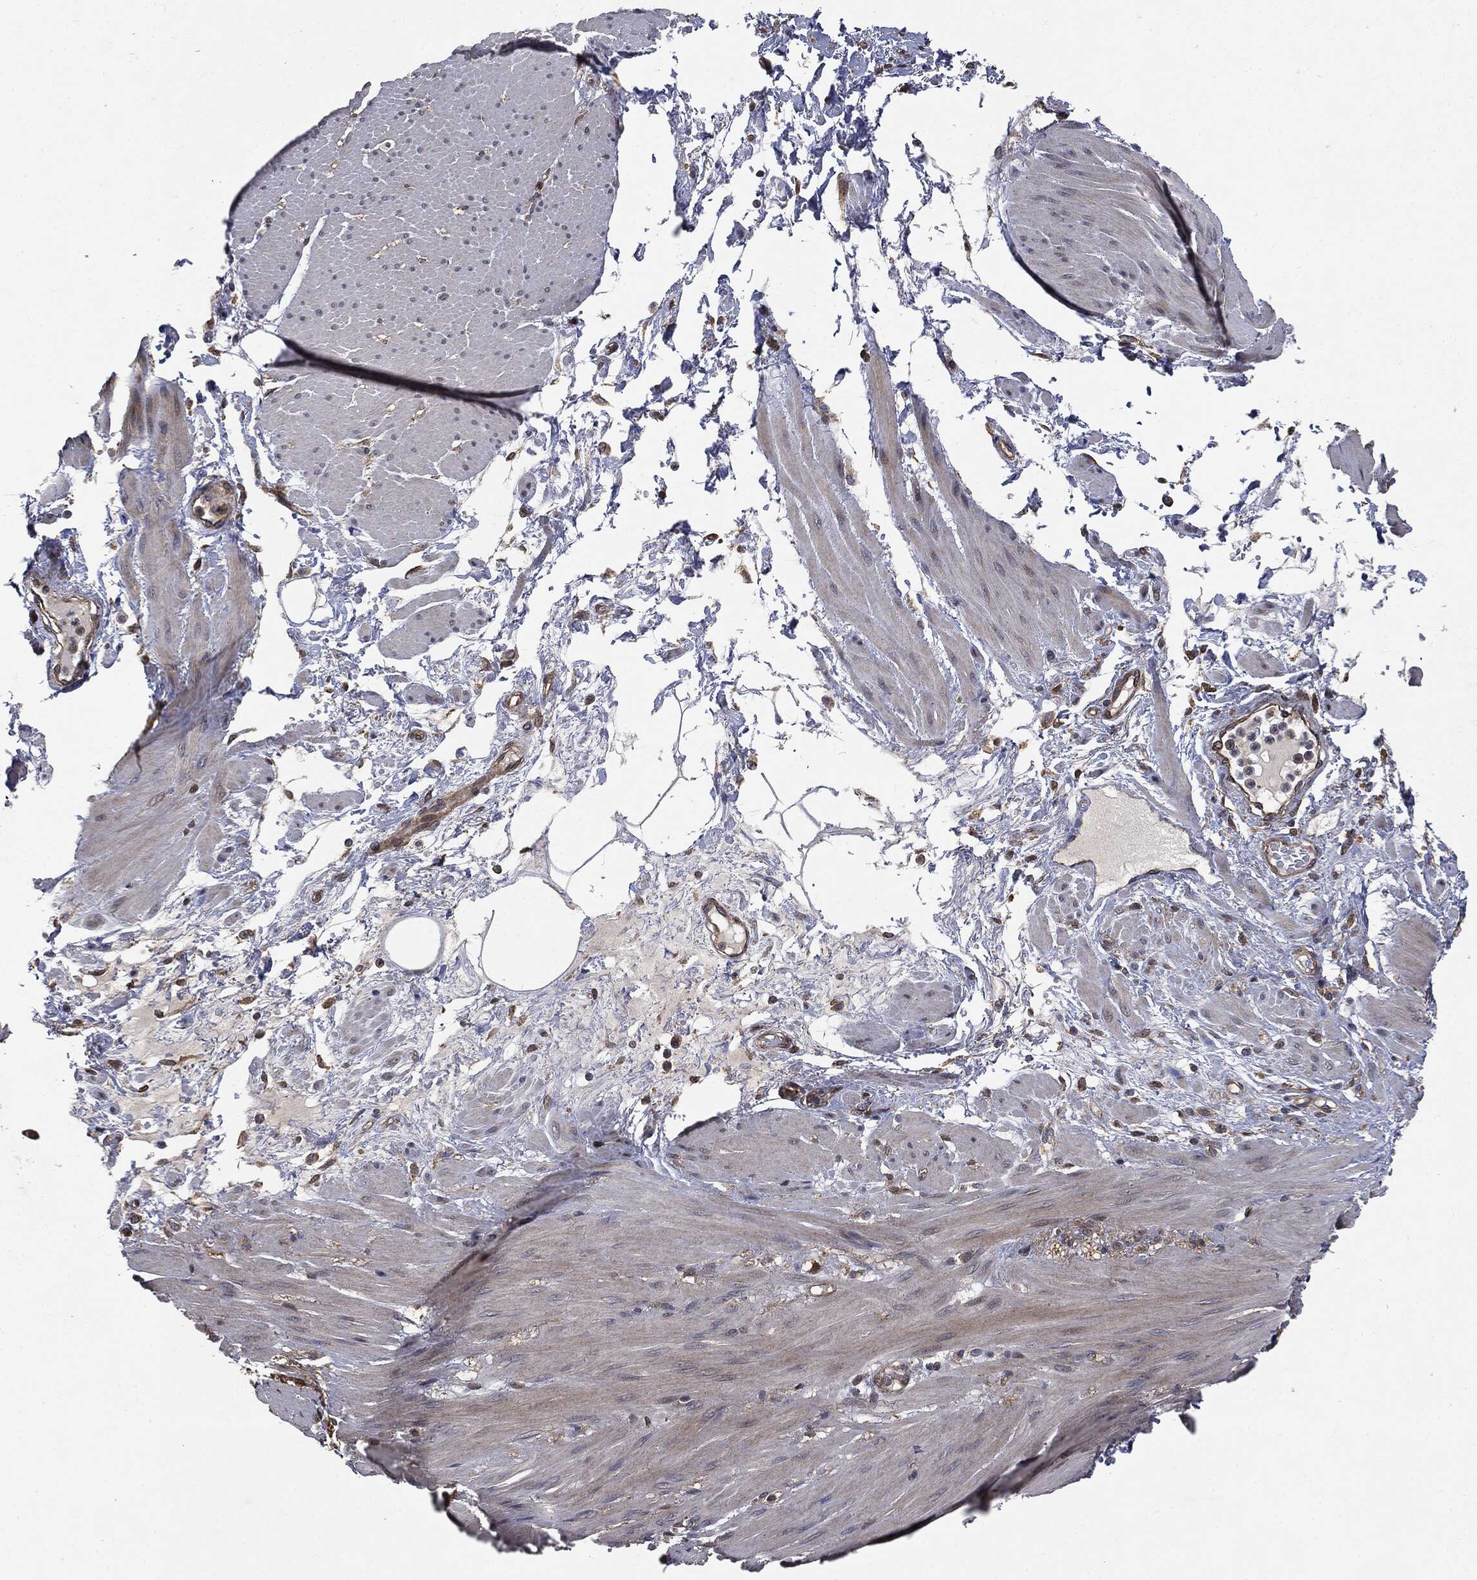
{"staining": {"intensity": "negative", "quantity": "none", "location": "none"}, "tissue": "smooth muscle", "cell_type": "Smooth muscle cells", "image_type": "normal", "snomed": [{"axis": "morphology", "description": "Normal tissue, NOS"}, {"axis": "topography", "description": "Smooth muscle"}, {"axis": "topography", "description": "Anal"}], "caption": "DAB immunohistochemical staining of unremarkable human smooth muscle reveals no significant staining in smooth muscle cells. (Immunohistochemistry (ihc), brightfield microscopy, high magnification).", "gene": "EPS15L1", "patient": {"sex": "male", "age": 83}}